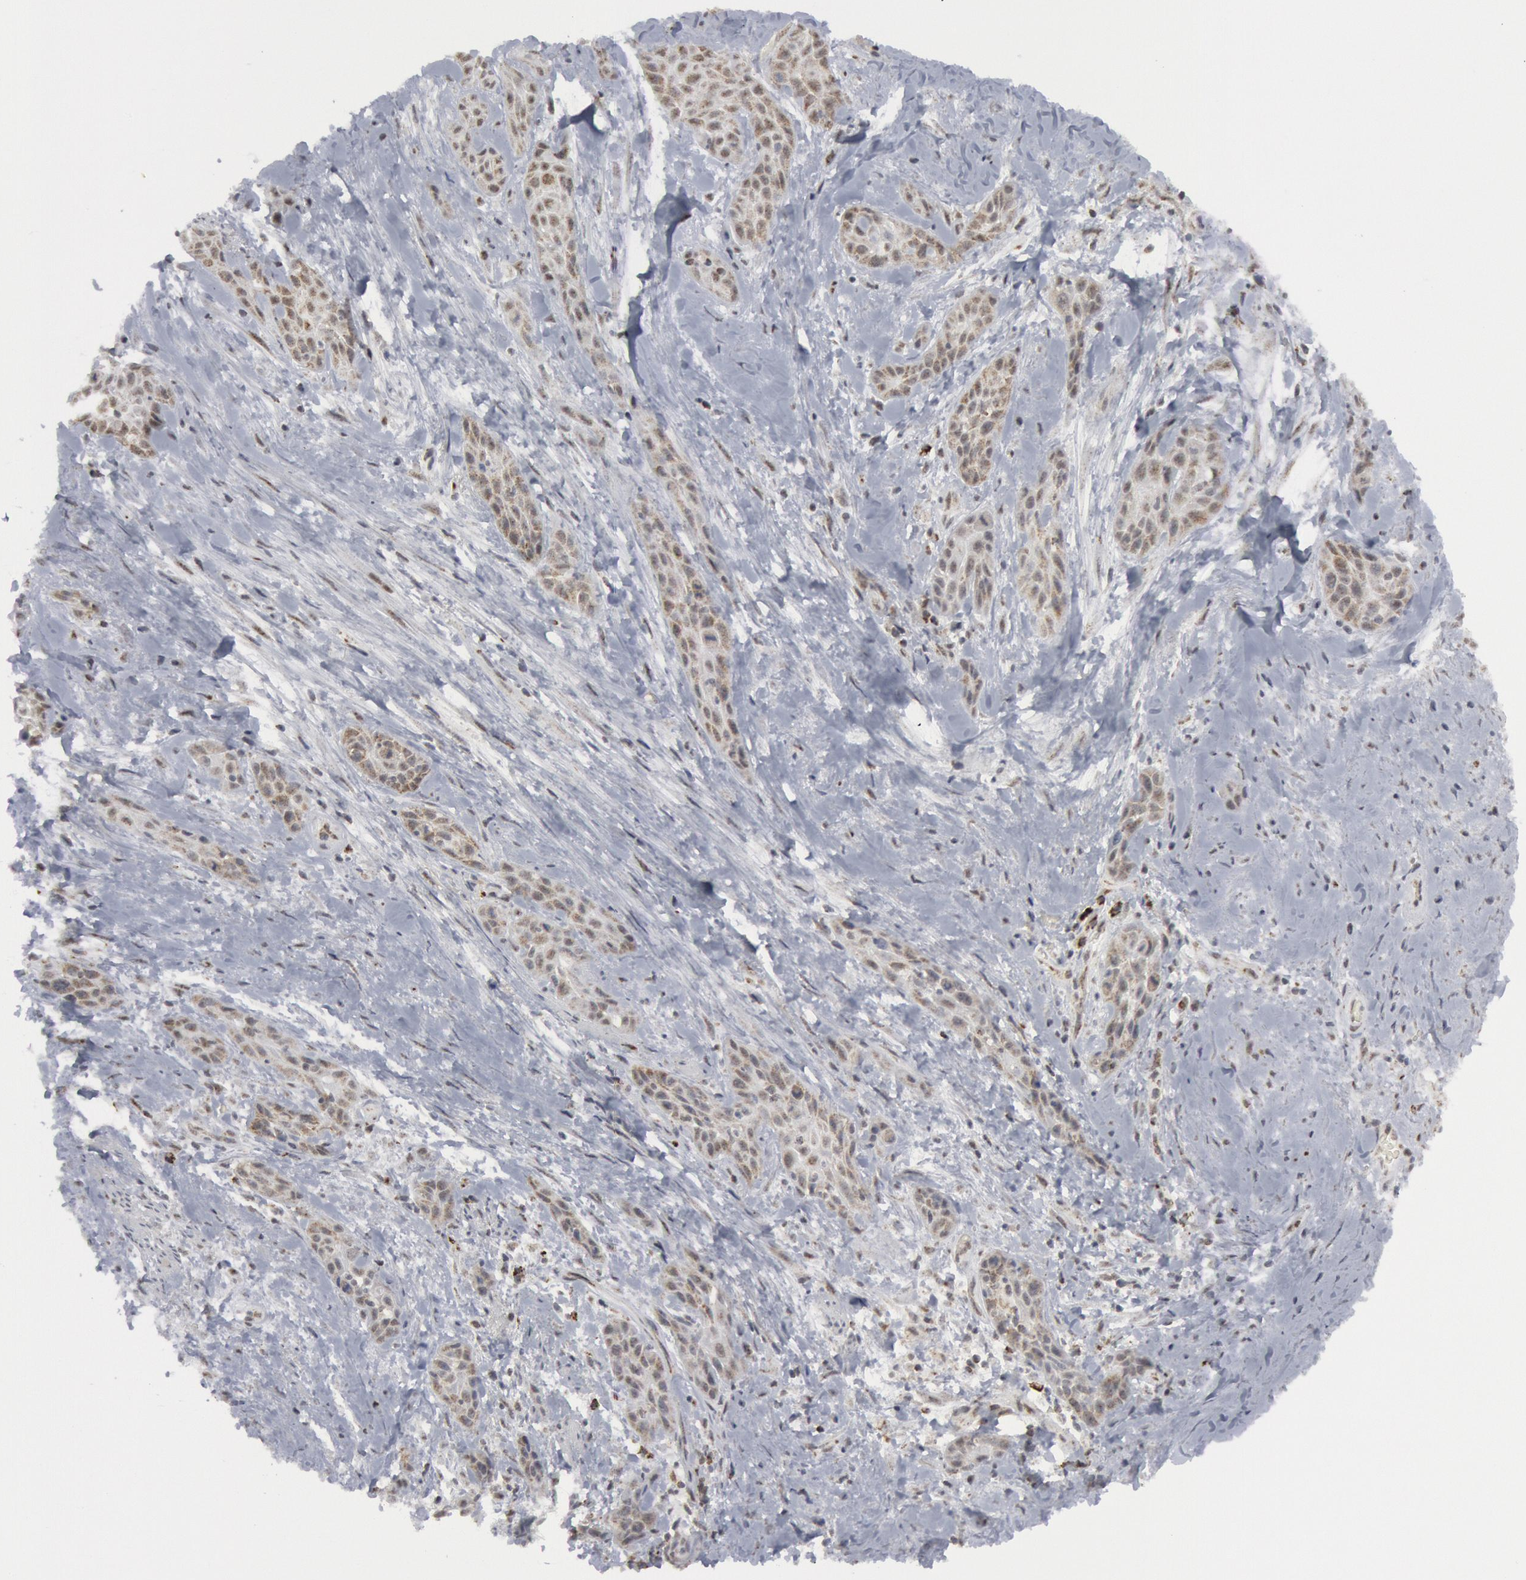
{"staining": {"intensity": "weak", "quantity": "<25%", "location": "nuclear"}, "tissue": "skin cancer", "cell_type": "Tumor cells", "image_type": "cancer", "snomed": [{"axis": "morphology", "description": "Squamous cell carcinoma, NOS"}, {"axis": "topography", "description": "Skin"}, {"axis": "topography", "description": "Anal"}], "caption": "Tumor cells are negative for brown protein staining in squamous cell carcinoma (skin).", "gene": "CASP9", "patient": {"sex": "male", "age": 64}}